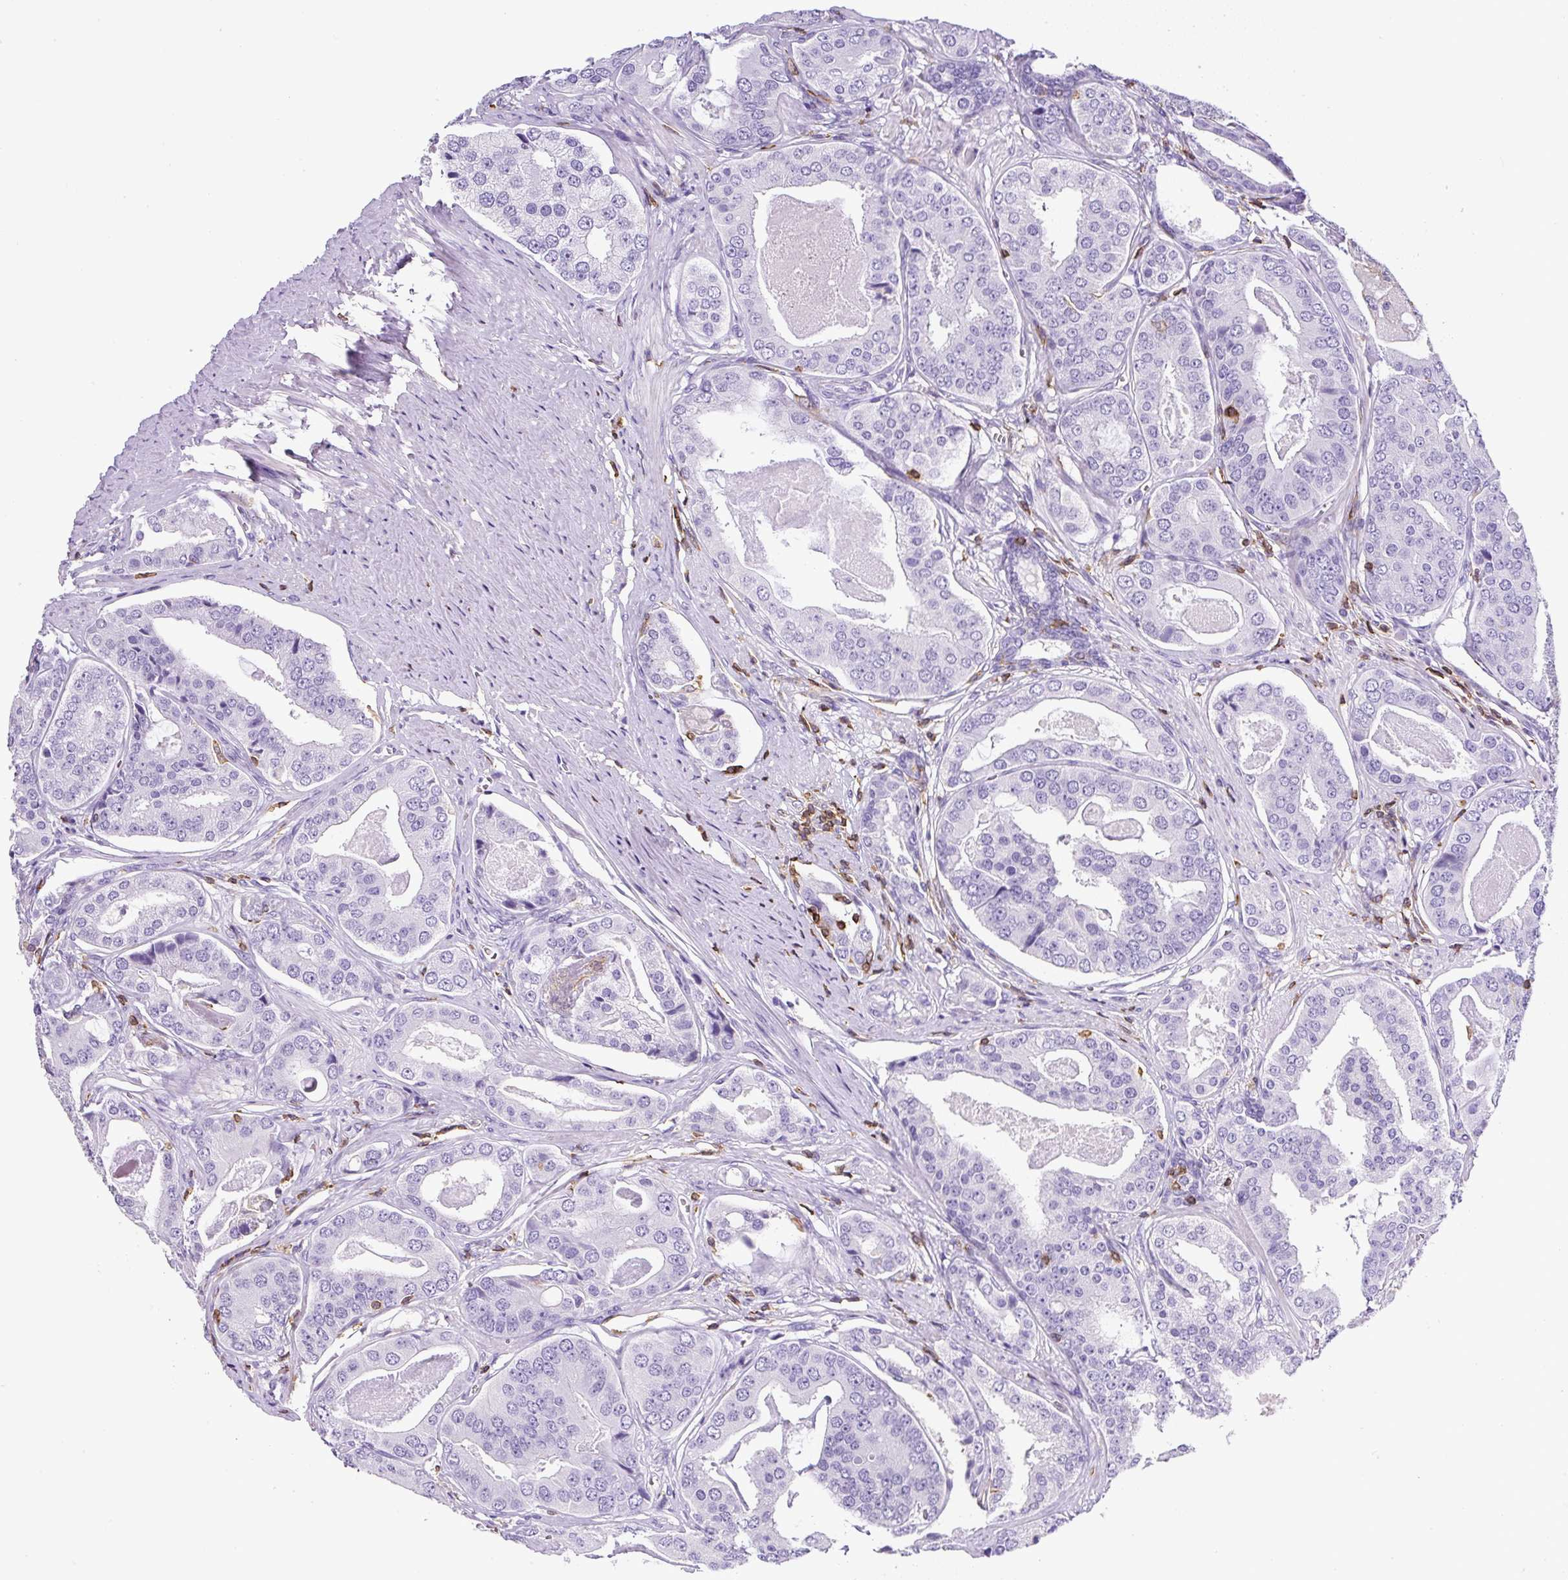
{"staining": {"intensity": "negative", "quantity": "none", "location": "none"}, "tissue": "prostate cancer", "cell_type": "Tumor cells", "image_type": "cancer", "snomed": [{"axis": "morphology", "description": "Adenocarcinoma, High grade"}, {"axis": "topography", "description": "Prostate"}], "caption": "Immunohistochemical staining of human adenocarcinoma (high-grade) (prostate) demonstrates no significant staining in tumor cells.", "gene": "FAM228B", "patient": {"sex": "male", "age": 71}}